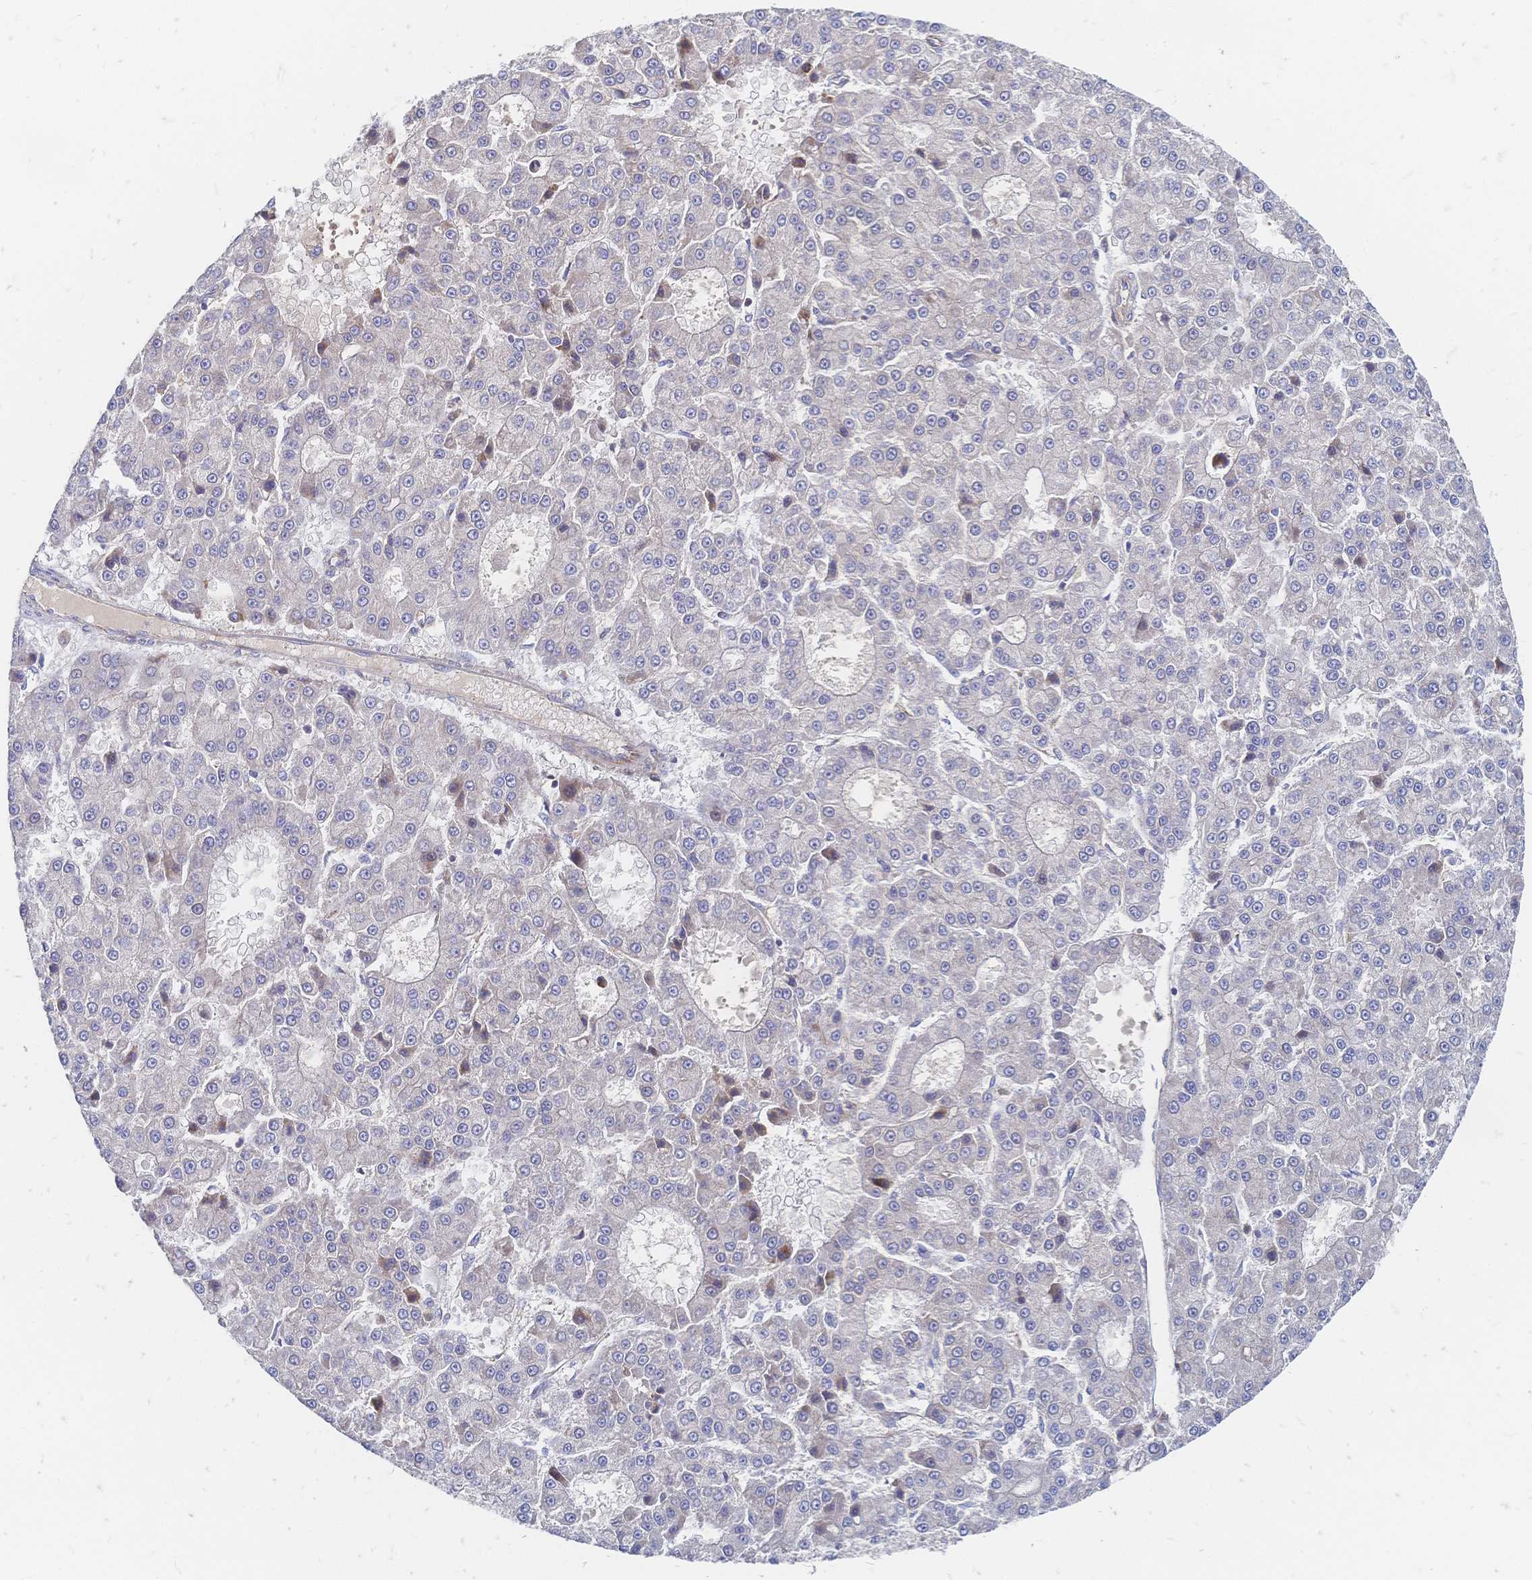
{"staining": {"intensity": "negative", "quantity": "none", "location": "none"}, "tissue": "liver cancer", "cell_type": "Tumor cells", "image_type": "cancer", "snomed": [{"axis": "morphology", "description": "Carcinoma, Hepatocellular, NOS"}, {"axis": "topography", "description": "Liver"}], "caption": "The immunohistochemistry (IHC) photomicrograph has no significant positivity in tumor cells of liver cancer tissue.", "gene": "SORBS1", "patient": {"sex": "male", "age": 70}}